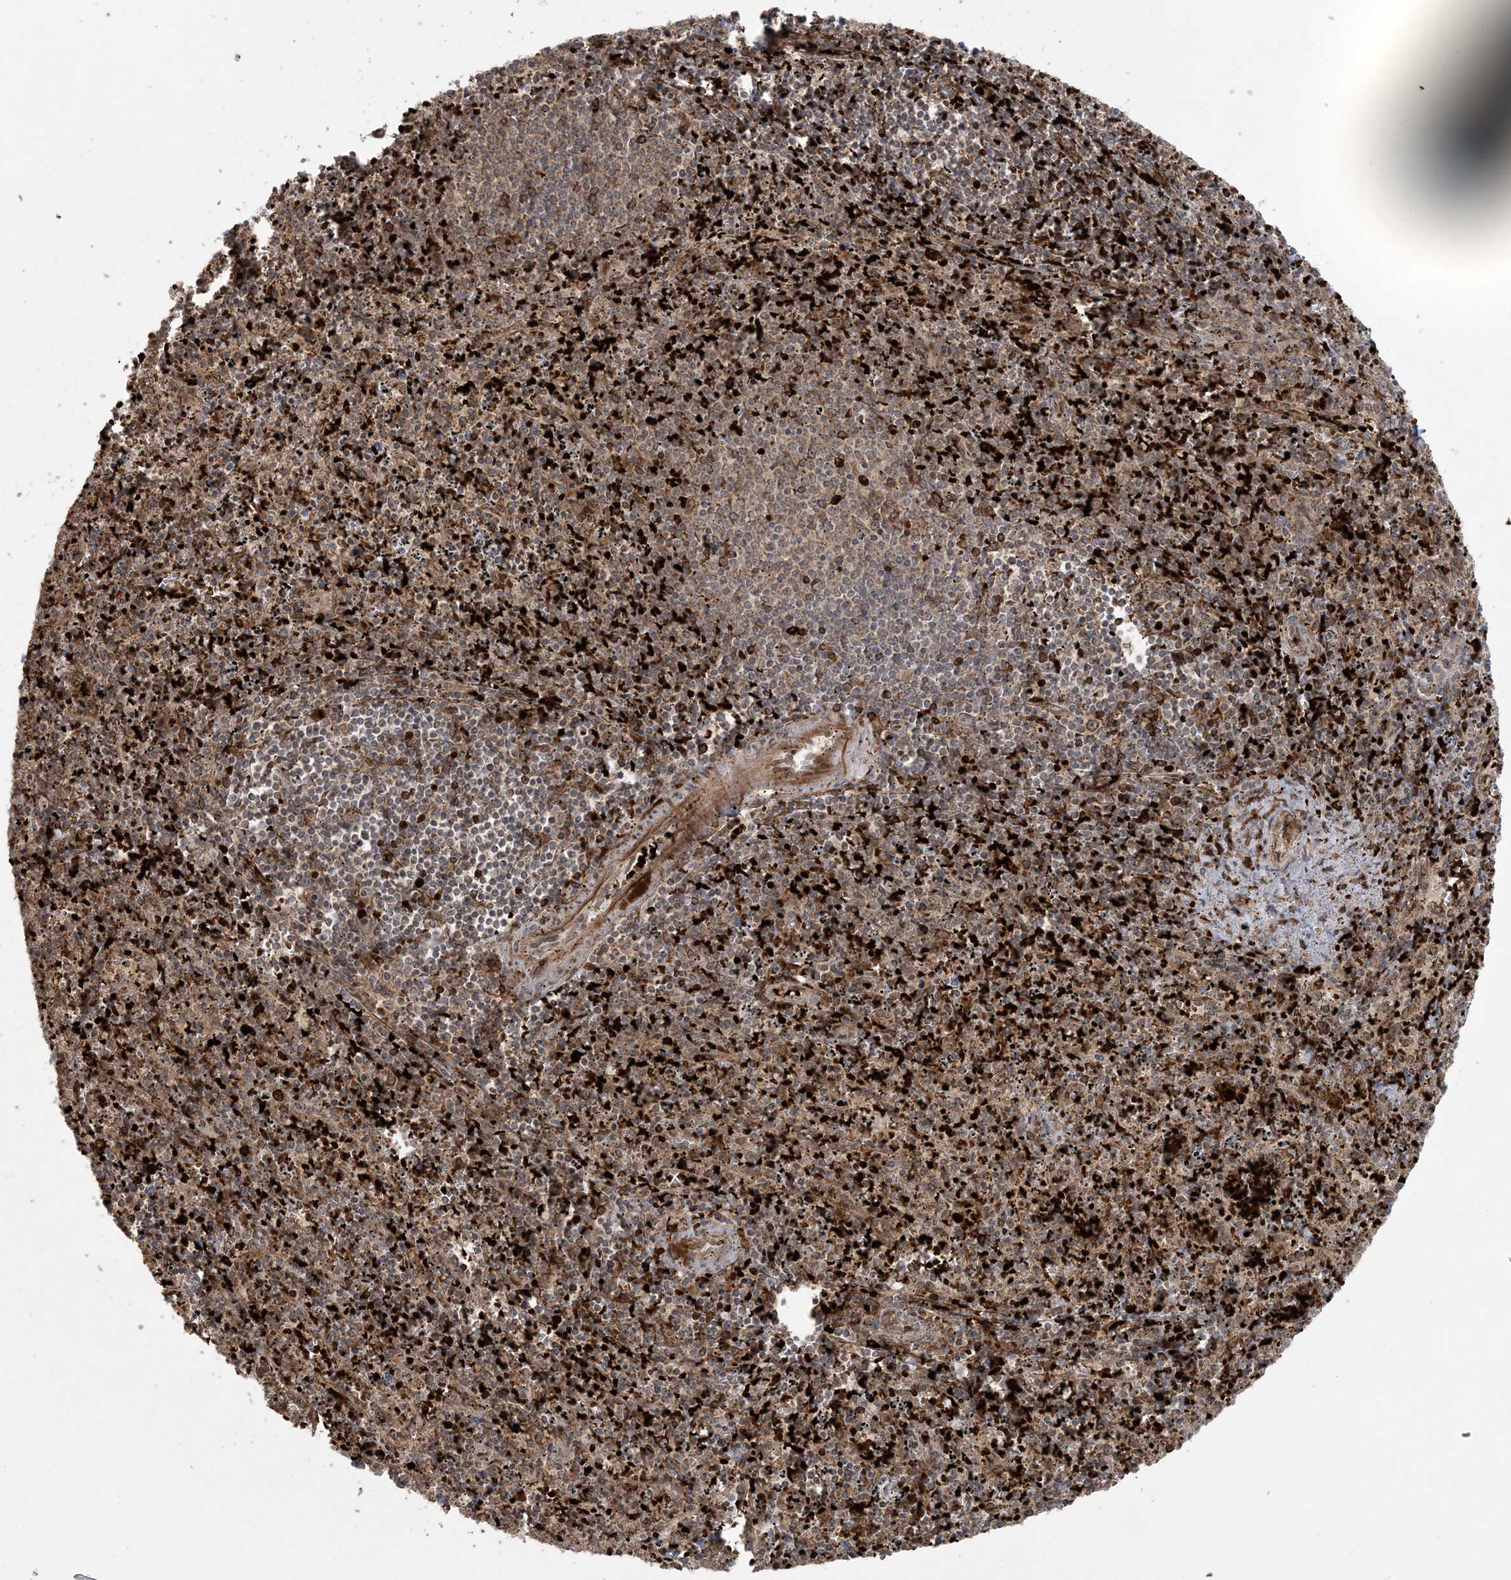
{"staining": {"intensity": "moderate", "quantity": "25%-75%", "location": "cytoplasmic/membranous"}, "tissue": "spleen", "cell_type": "Cells in red pulp", "image_type": "normal", "snomed": [{"axis": "morphology", "description": "Normal tissue, NOS"}, {"axis": "topography", "description": "Spleen"}], "caption": "IHC (DAB) staining of unremarkable spleen demonstrates moderate cytoplasmic/membranous protein positivity in approximately 25%-75% of cells in red pulp. Nuclei are stained in blue.", "gene": "ABCF3", "patient": {"sex": "male", "age": 11}}